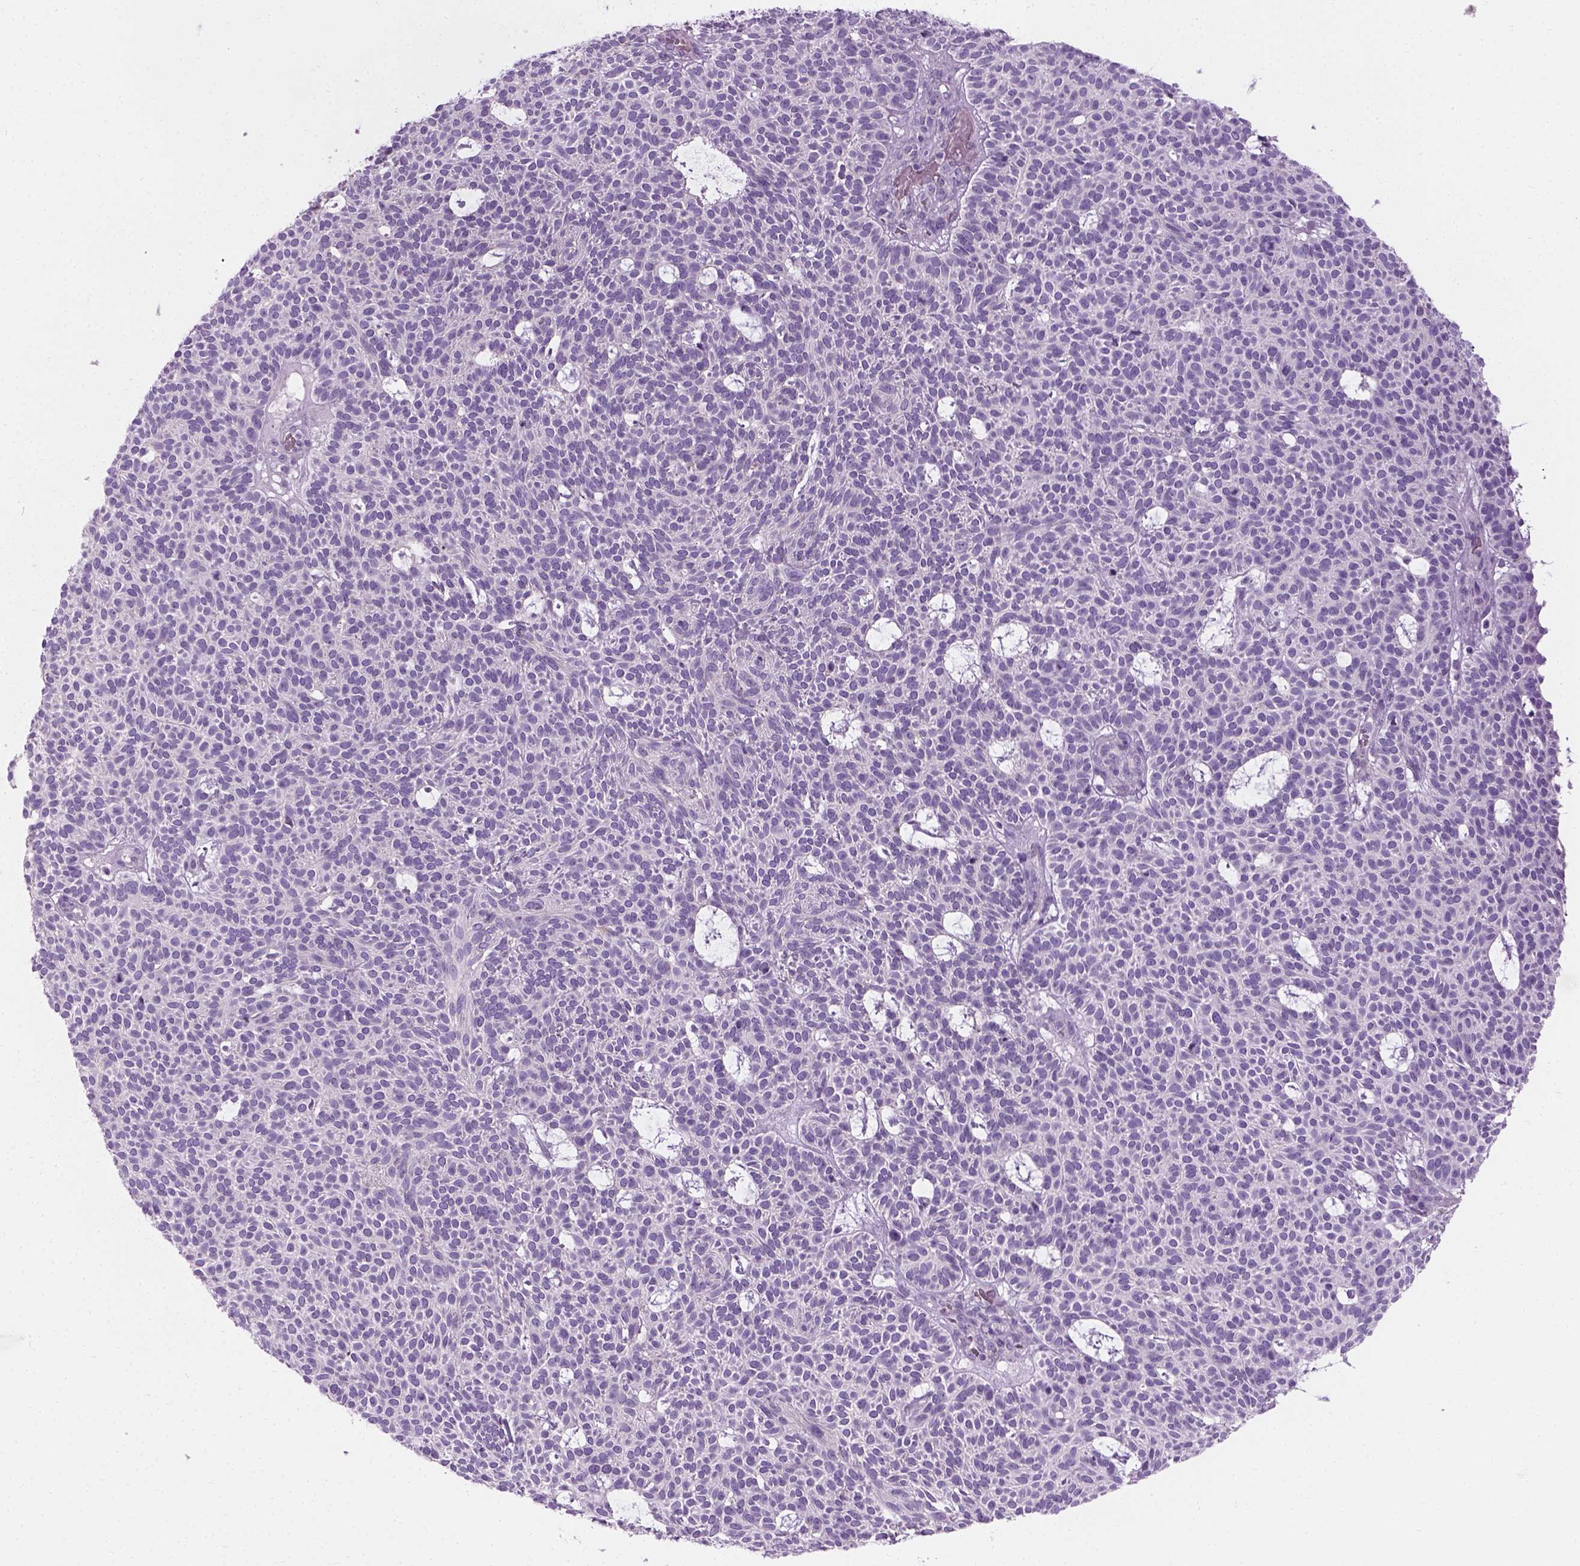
{"staining": {"intensity": "negative", "quantity": "none", "location": "none"}, "tissue": "skin cancer", "cell_type": "Tumor cells", "image_type": "cancer", "snomed": [{"axis": "morphology", "description": "Squamous cell carcinoma, NOS"}, {"axis": "topography", "description": "Skin"}], "caption": "DAB (3,3'-diaminobenzidine) immunohistochemical staining of human skin squamous cell carcinoma displays no significant positivity in tumor cells.", "gene": "CIBAR2", "patient": {"sex": "female", "age": 90}}